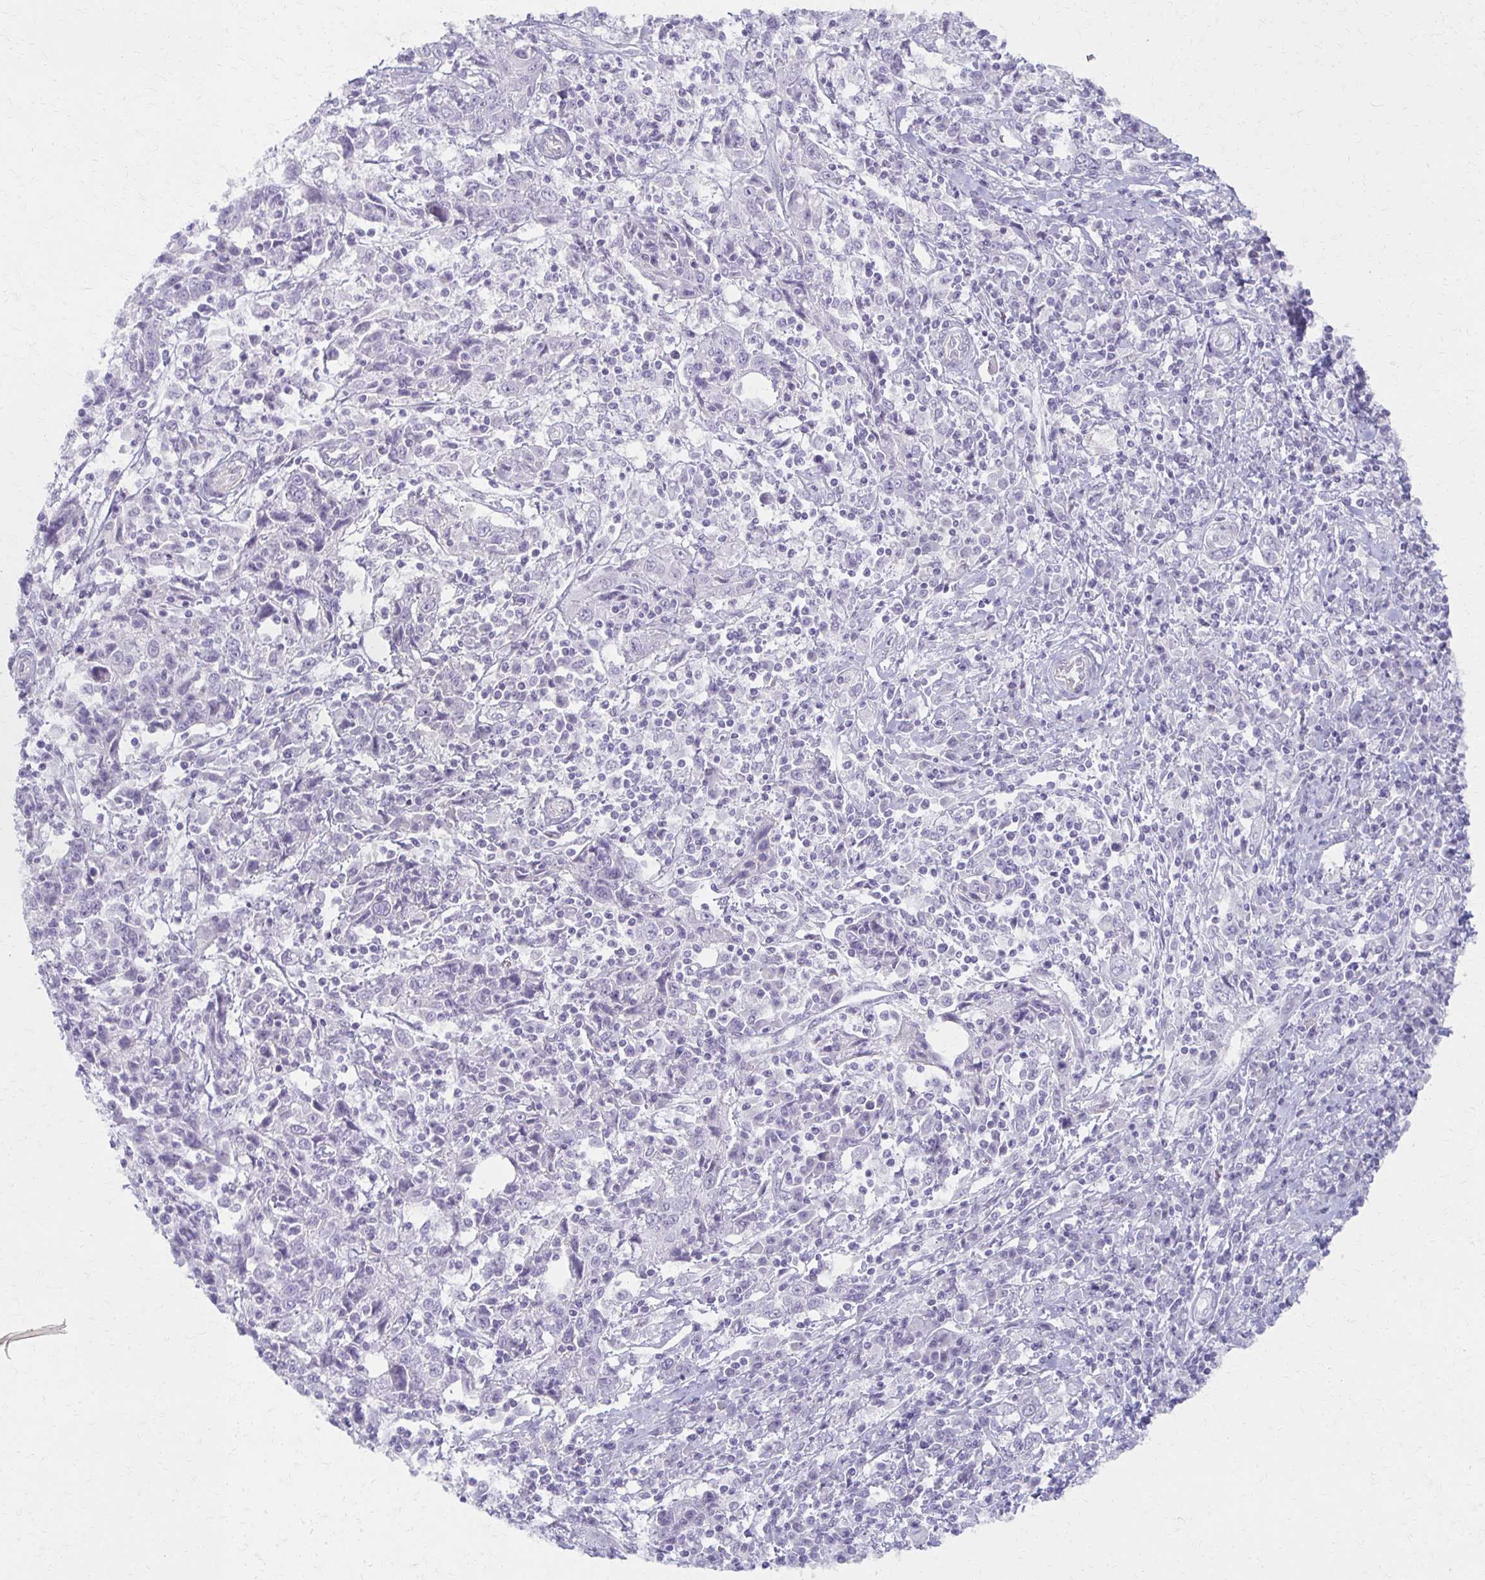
{"staining": {"intensity": "negative", "quantity": "none", "location": "none"}, "tissue": "cervical cancer", "cell_type": "Tumor cells", "image_type": "cancer", "snomed": [{"axis": "morphology", "description": "Squamous cell carcinoma, NOS"}, {"axis": "topography", "description": "Cervix"}], "caption": "Immunohistochemistry of human cervical cancer (squamous cell carcinoma) shows no staining in tumor cells.", "gene": "MORC4", "patient": {"sex": "female", "age": 46}}